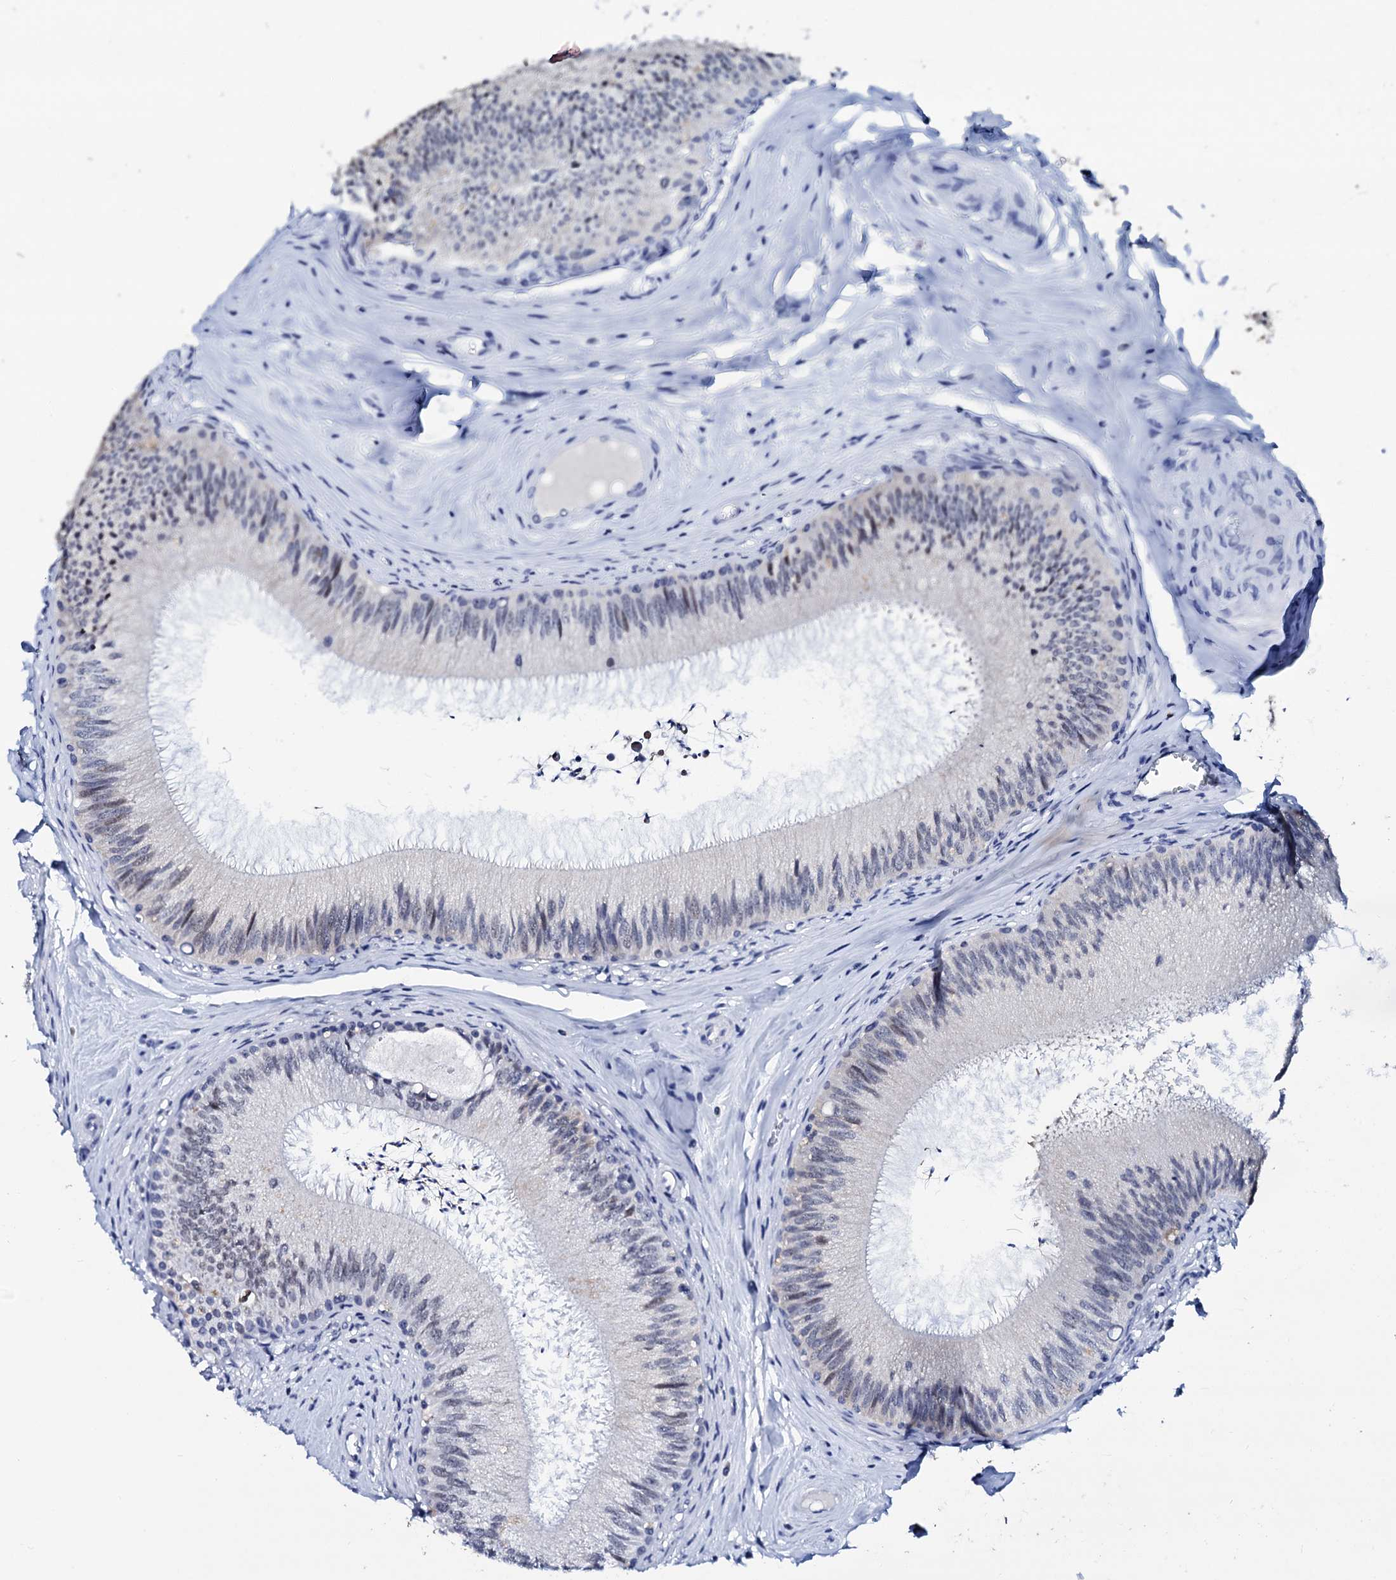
{"staining": {"intensity": "negative", "quantity": "none", "location": "none"}, "tissue": "epididymis", "cell_type": "Glandular cells", "image_type": "normal", "snomed": [{"axis": "morphology", "description": "Normal tissue, NOS"}, {"axis": "topography", "description": "Epididymis"}], "caption": "Immunohistochemical staining of normal human epididymis shows no significant expression in glandular cells.", "gene": "SPATA19", "patient": {"sex": "male", "age": 46}}